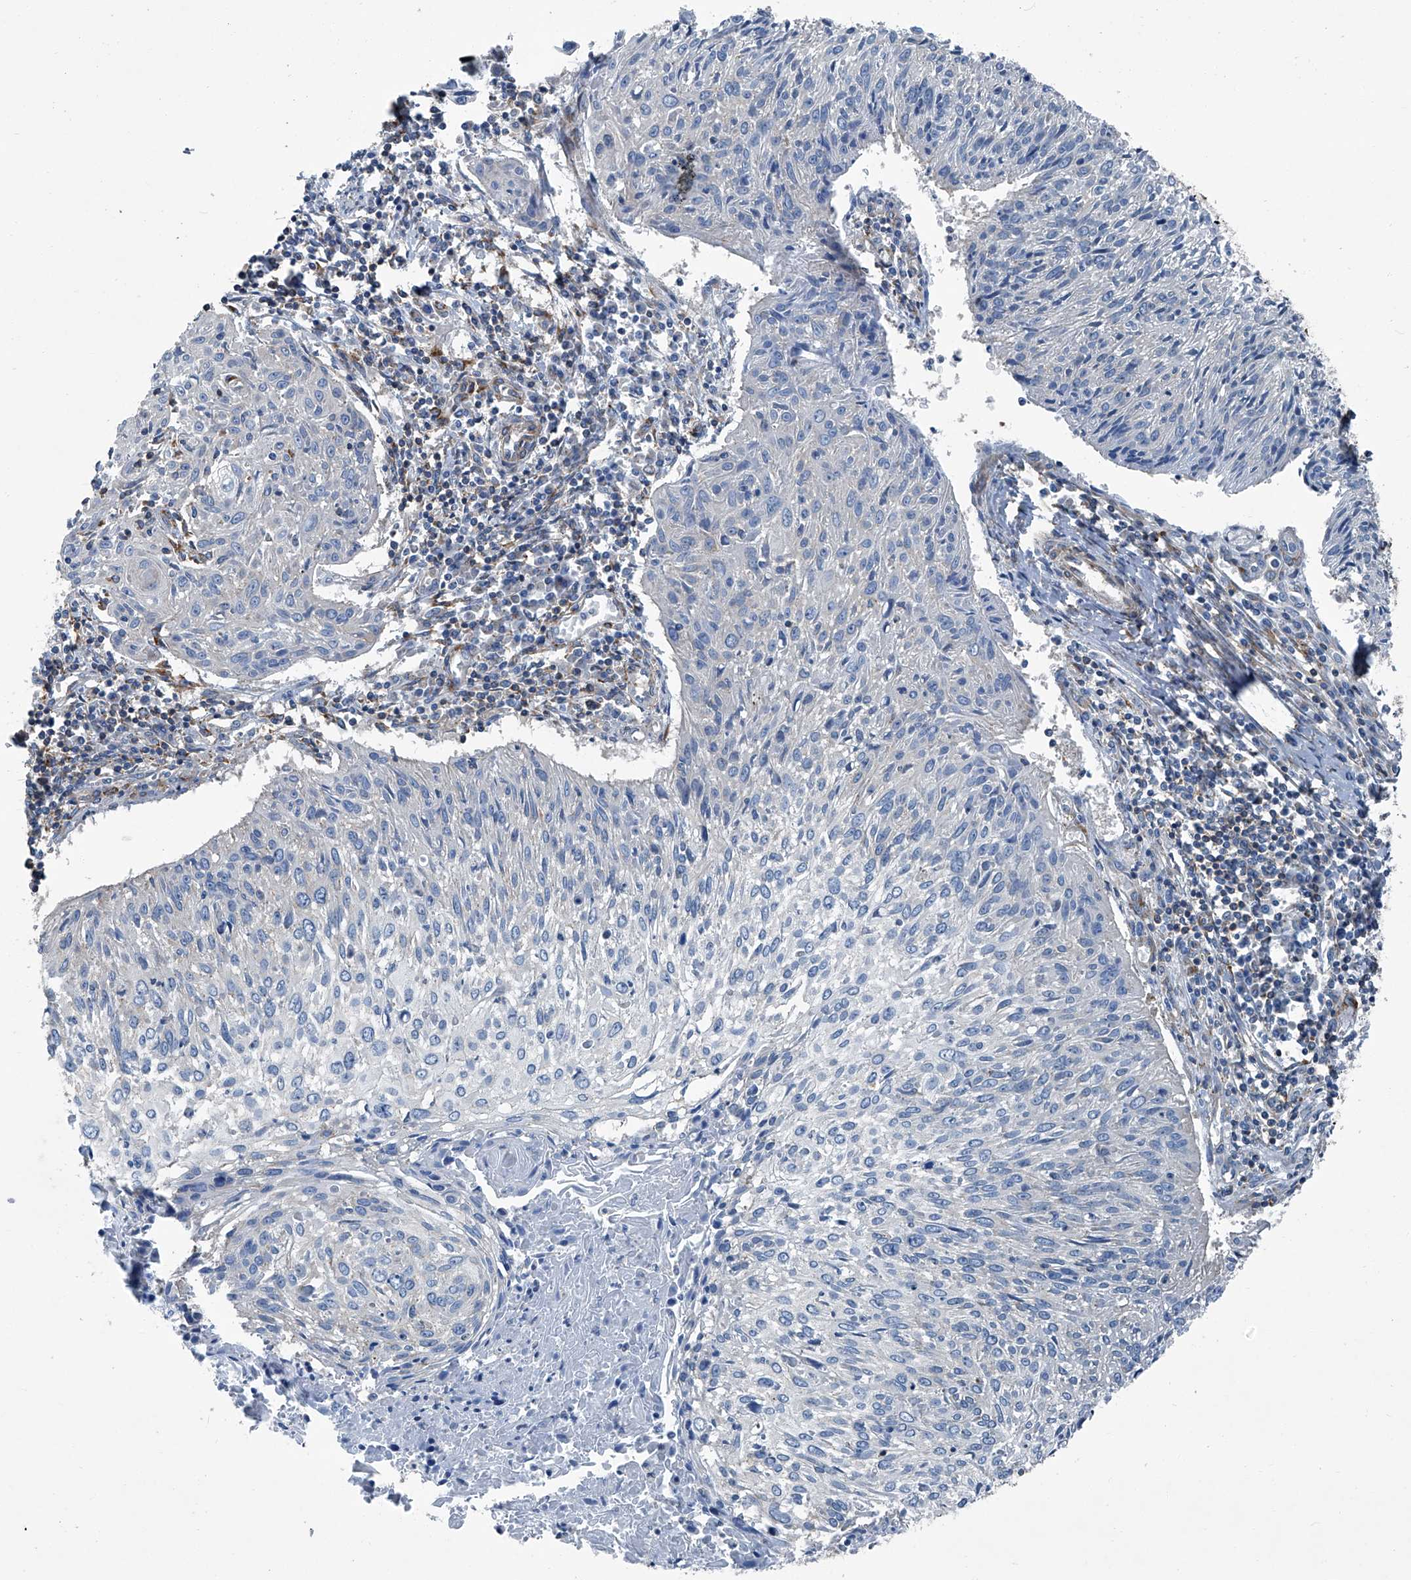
{"staining": {"intensity": "negative", "quantity": "none", "location": "none"}, "tissue": "cervical cancer", "cell_type": "Tumor cells", "image_type": "cancer", "snomed": [{"axis": "morphology", "description": "Squamous cell carcinoma, NOS"}, {"axis": "topography", "description": "Cervix"}], "caption": "High power microscopy photomicrograph of an immunohistochemistry (IHC) photomicrograph of cervical squamous cell carcinoma, revealing no significant staining in tumor cells.", "gene": "SEPTIN7", "patient": {"sex": "female", "age": 51}}